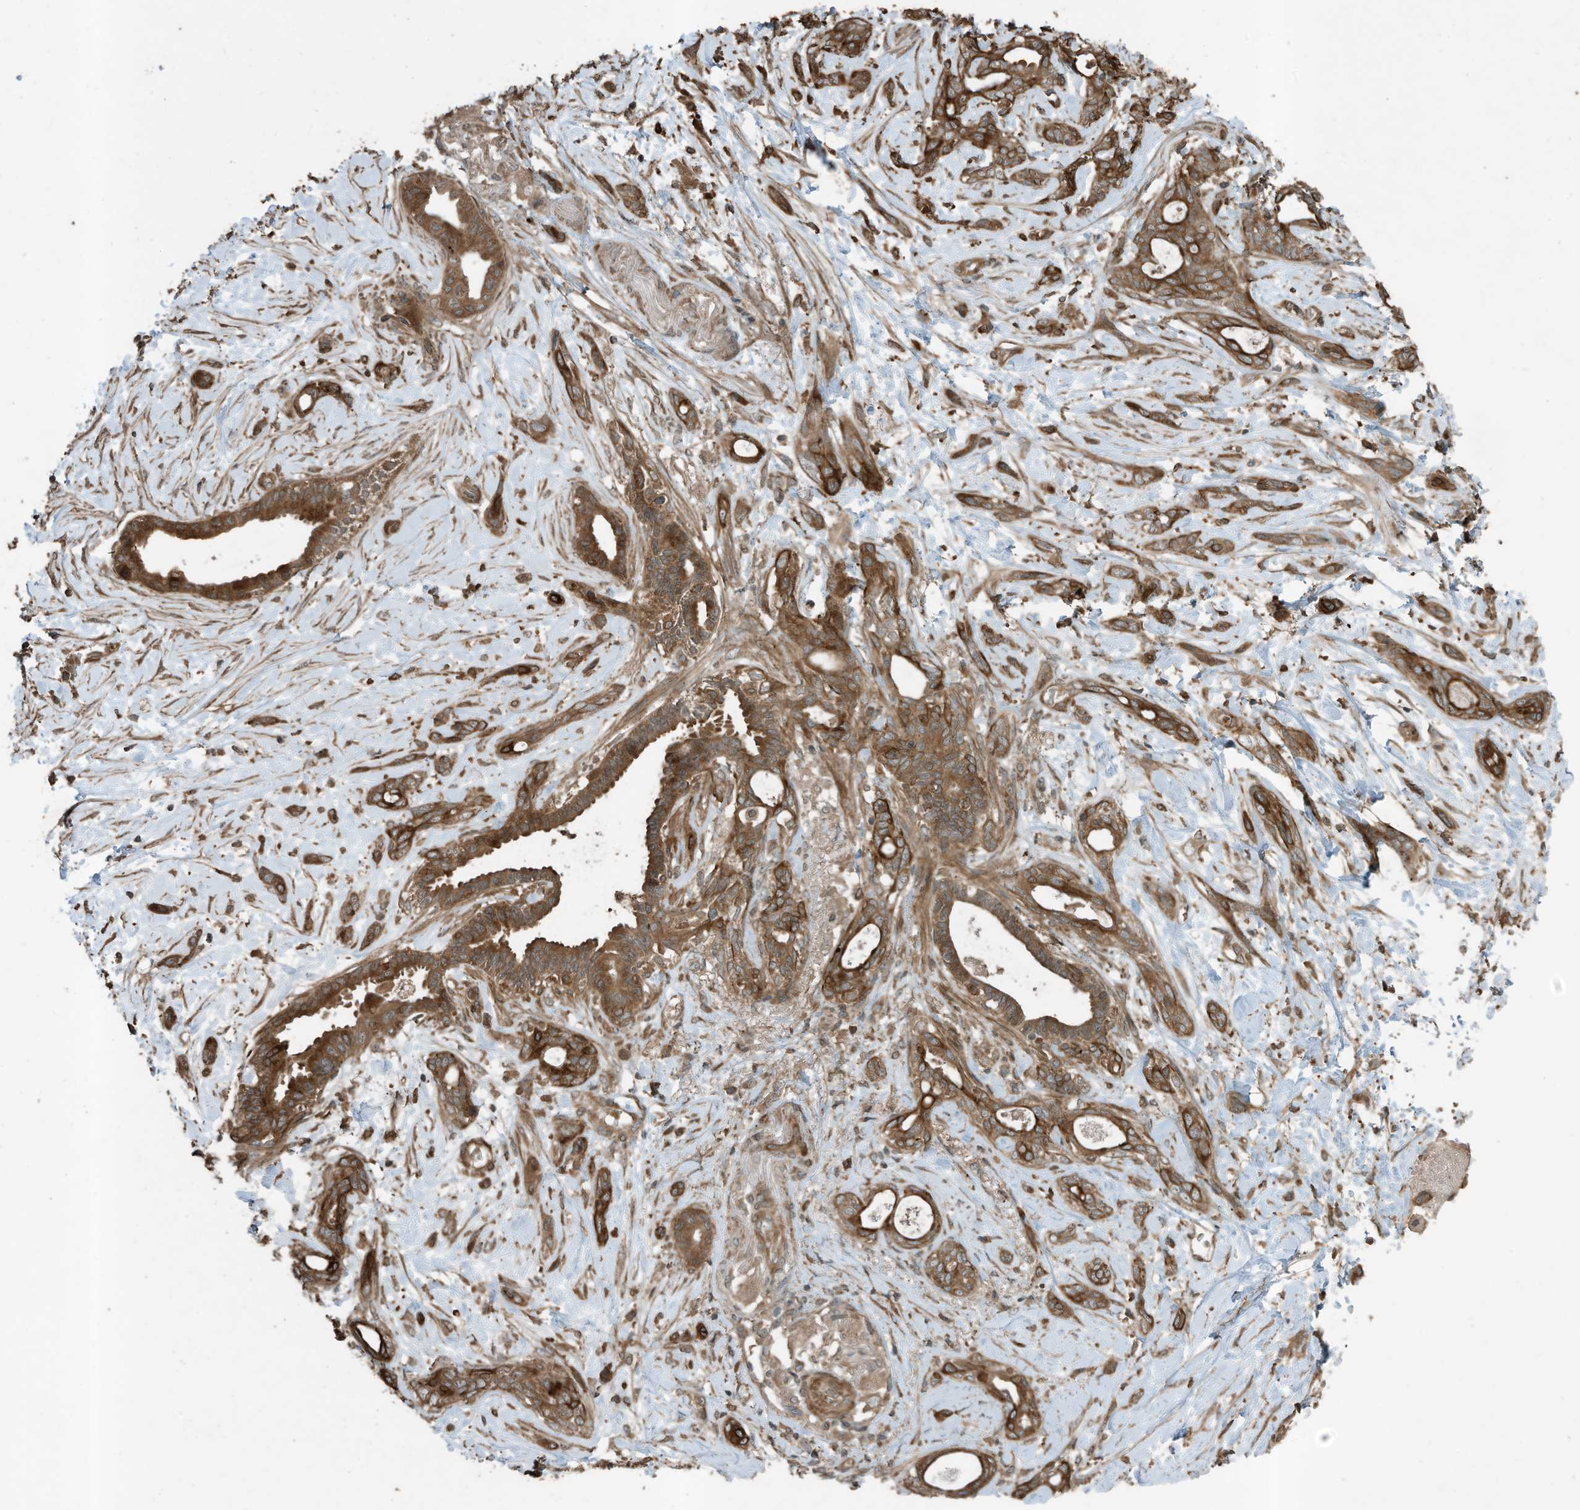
{"staining": {"intensity": "strong", "quantity": ">75%", "location": "cytoplasmic/membranous"}, "tissue": "pancreatic cancer", "cell_type": "Tumor cells", "image_type": "cancer", "snomed": [{"axis": "morphology", "description": "Normal tissue, NOS"}, {"axis": "morphology", "description": "Adenocarcinoma, NOS"}, {"axis": "topography", "description": "Pancreas"}, {"axis": "topography", "description": "Peripheral nerve tissue"}], "caption": "Protein expression by immunohistochemistry displays strong cytoplasmic/membranous positivity in about >75% of tumor cells in pancreatic cancer.", "gene": "ZNF653", "patient": {"sex": "female", "age": 63}}